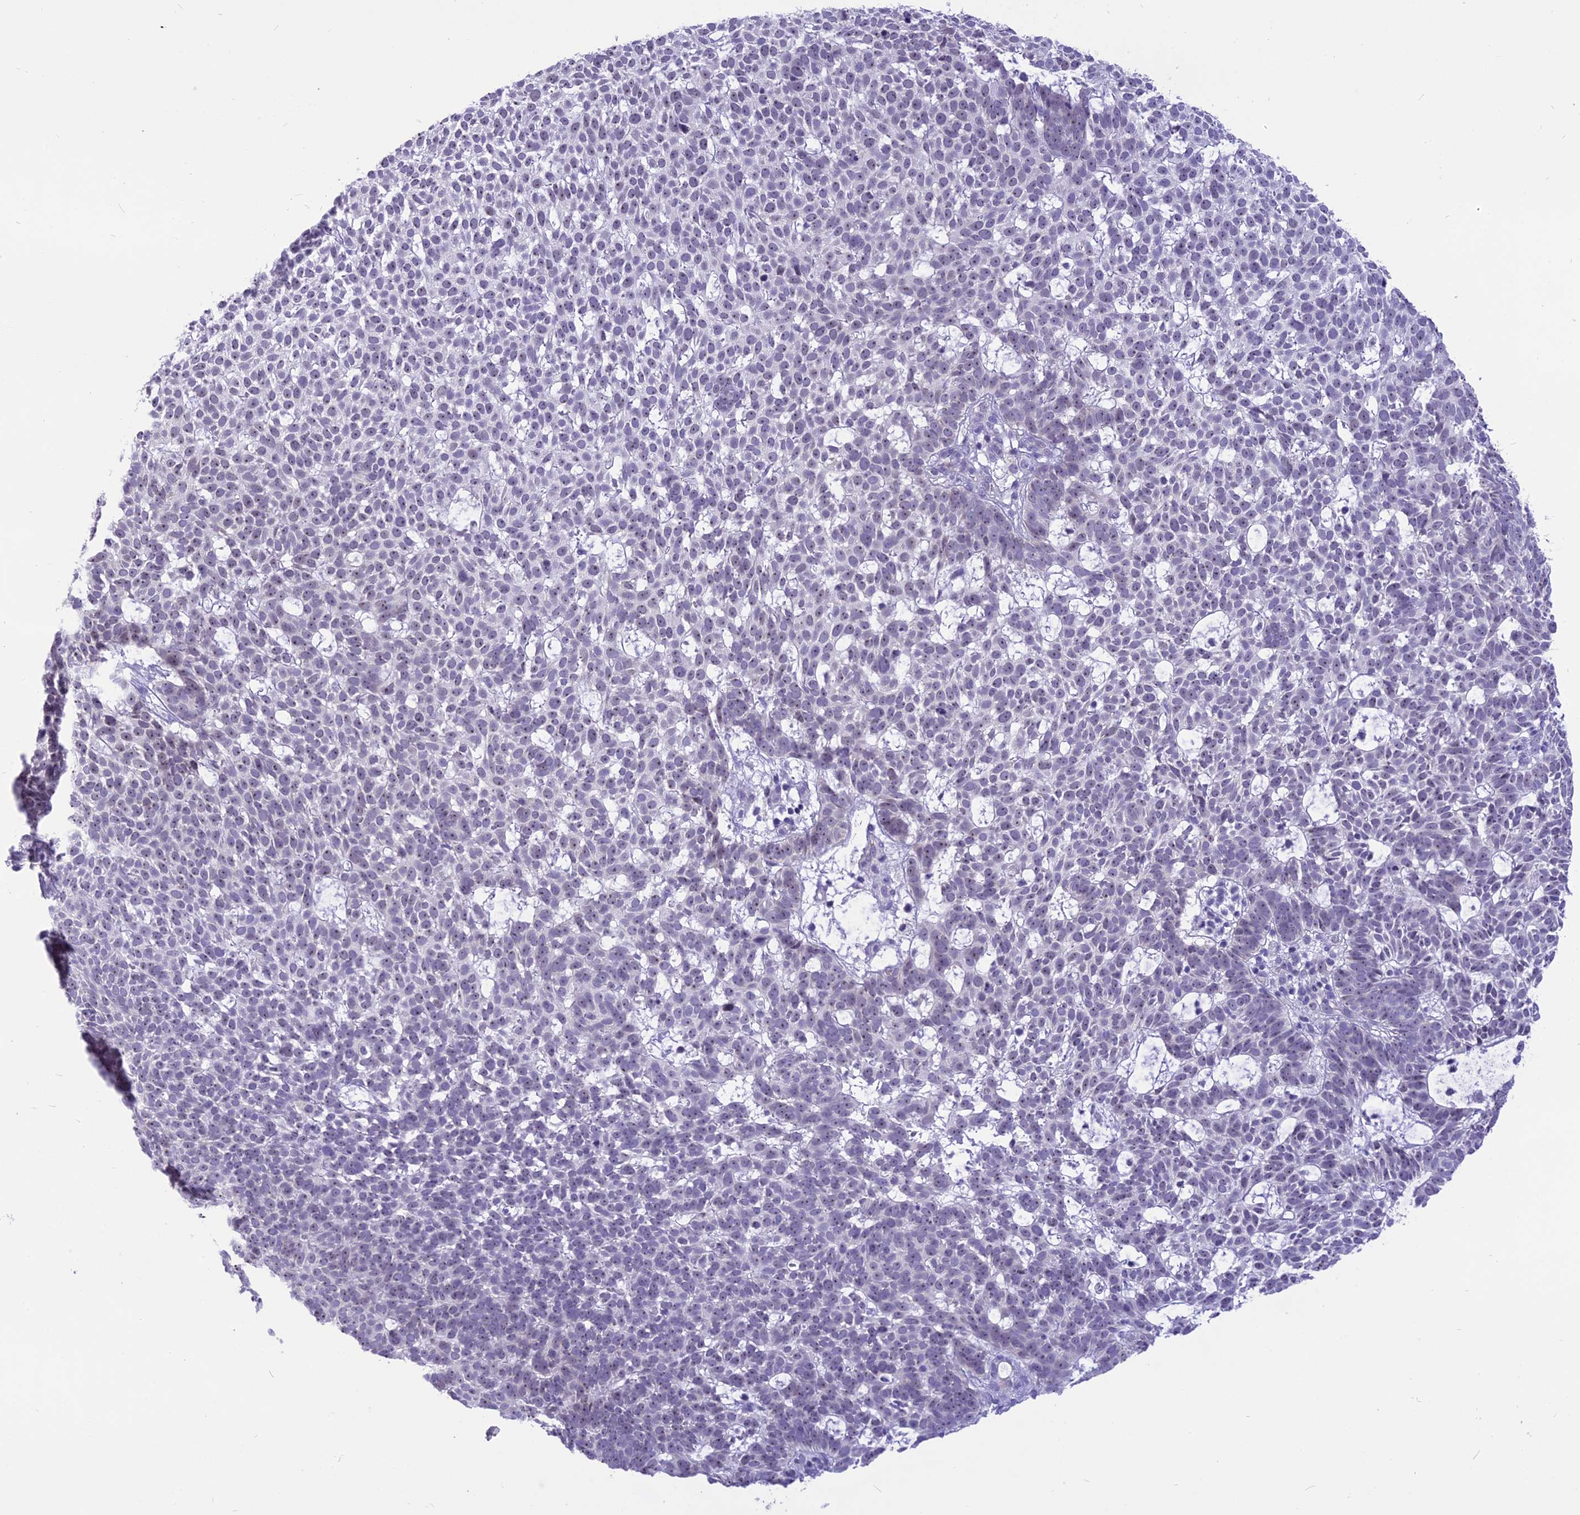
{"staining": {"intensity": "negative", "quantity": "none", "location": "none"}, "tissue": "skin cancer", "cell_type": "Tumor cells", "image_type": "cancer", "snomed": [{"axis": "morphology", "description": "Basal cell carcinoma"}, {"axis": "topography", "description": "Skin"}], "caption": "This is a image of IHC staining of skin cancer, which shows no staining in tumor cells.", "gene": "CMSS1", "patient": {"sex": "female", "age": 78}}